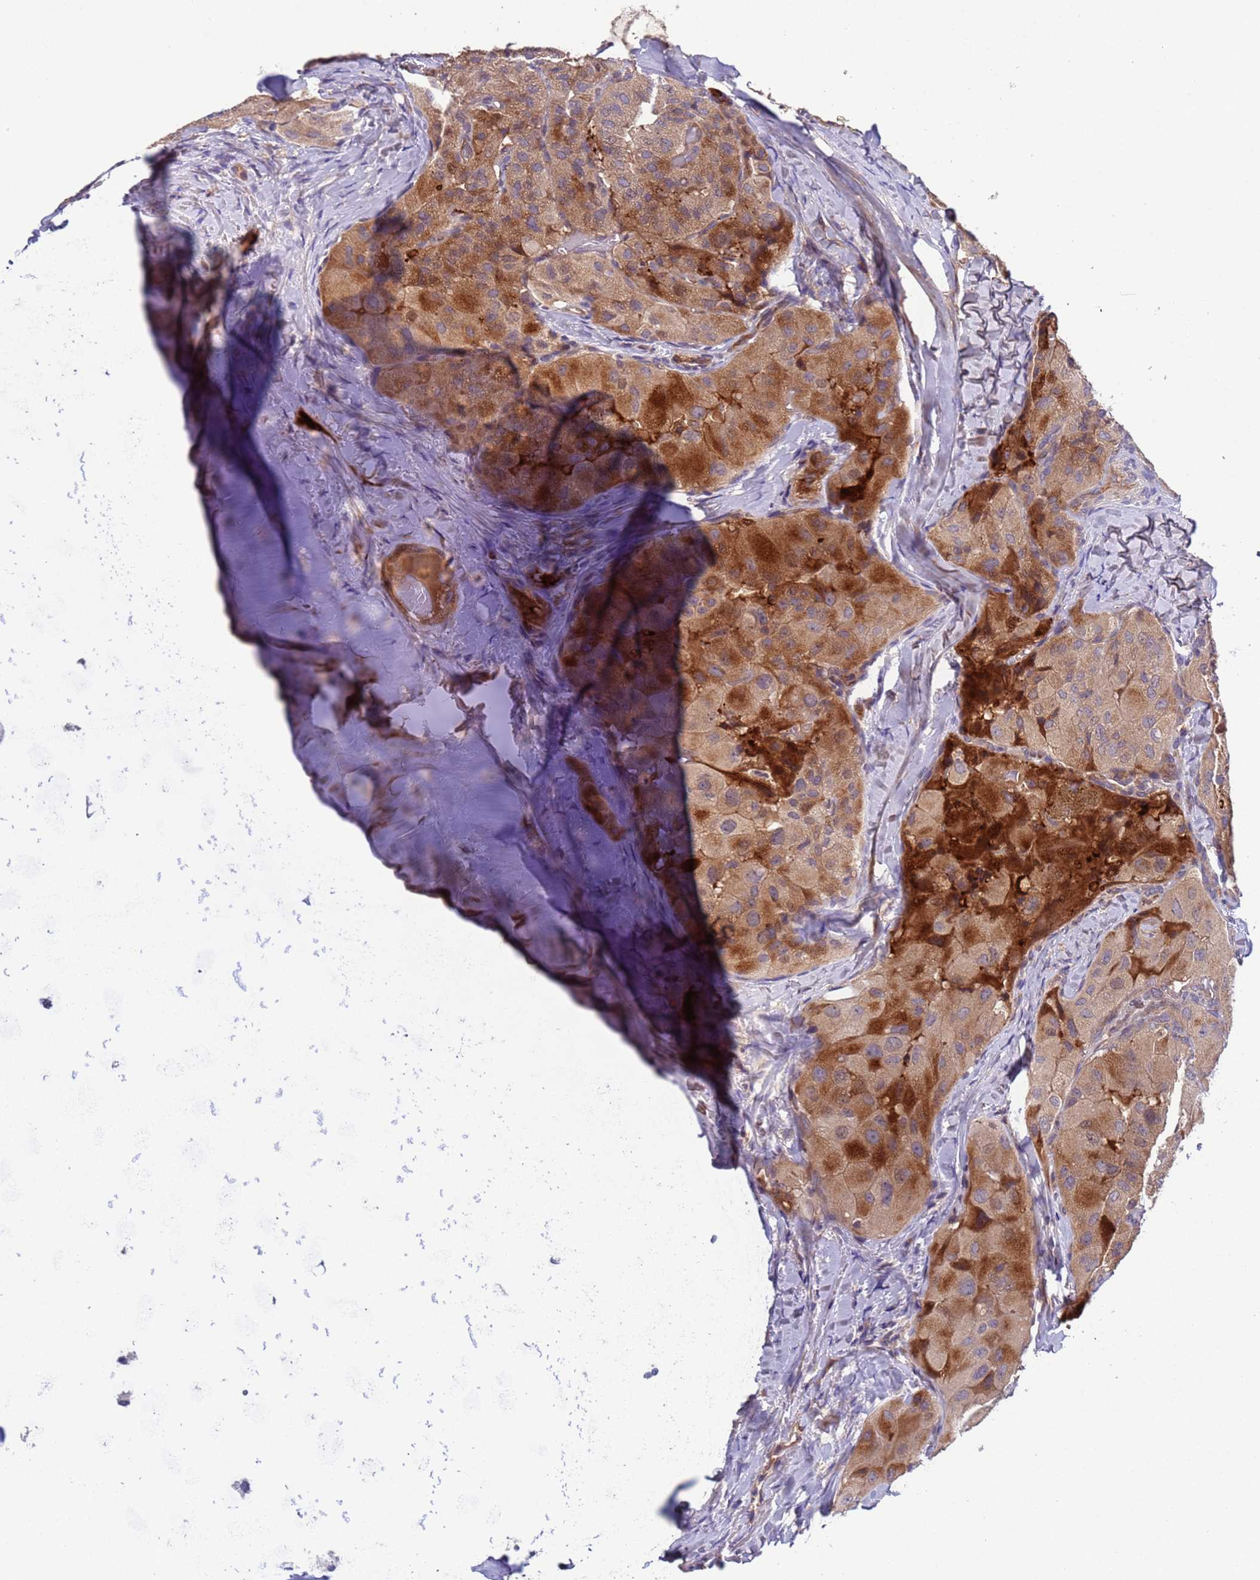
{"staining": {"intensity": "moderate", "quantity": ">75%", "location": "cytoplasmic/membranous"}, "tissue": "thyroid cancer", "cell_type": "Tumor cells", "image_type": "cancer", "snomed": [{"axis": "morphology", "description": "Normal tissue, NOS"}, {"axis": "morphology", "description": "Papillary adenocarcinoma, NOS"}, {"axis": "topography", "description": "Thyroid gland"}], "caption": "Tumor cells exhibit medium levels of moderate cytoplasmic/membranous staining in approximately >75% of cells in thyroid cancer.", "gene": "PARP16", "patient": {"sex": "female", "age": 59}}